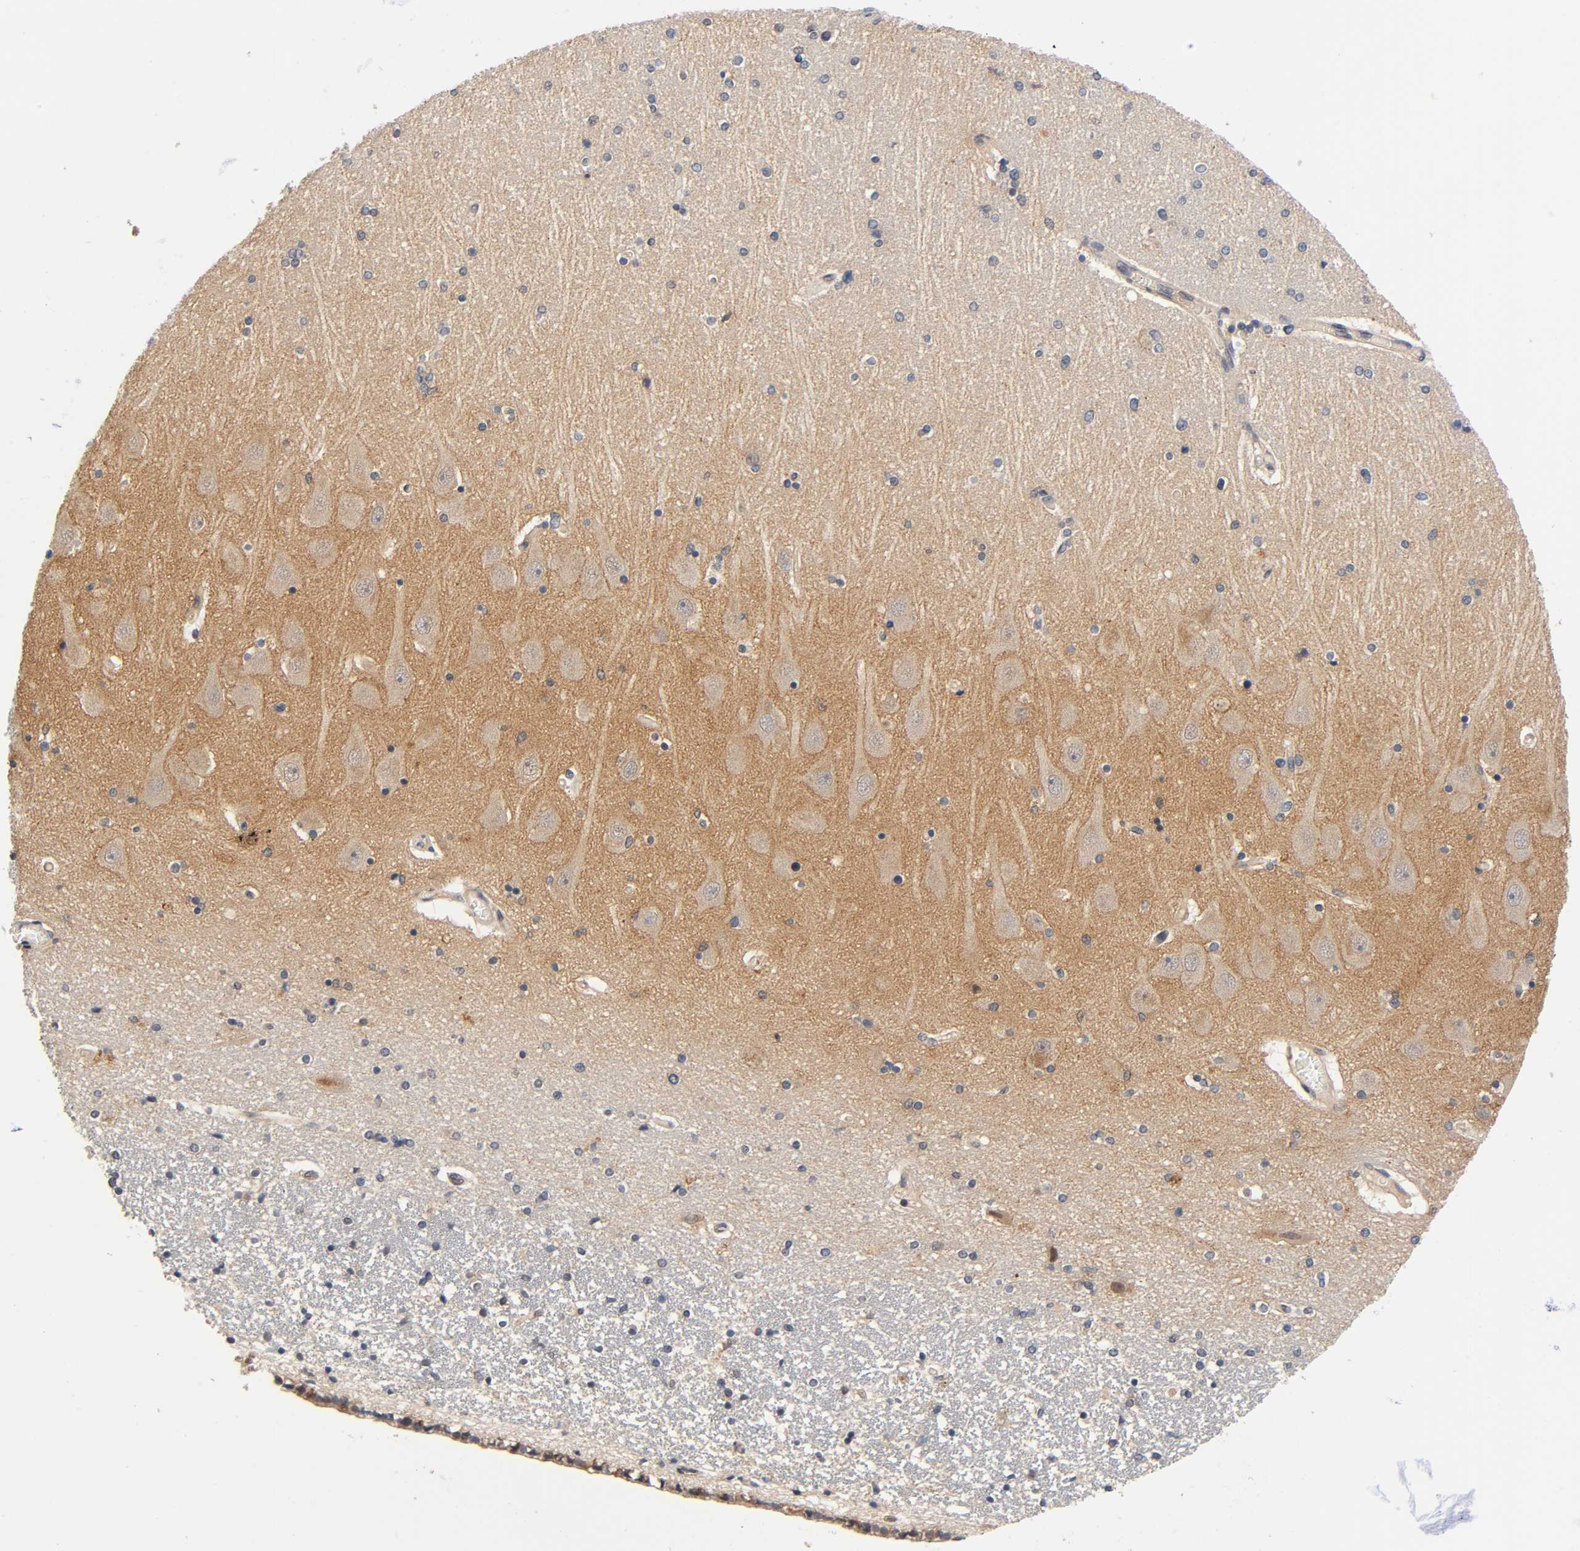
{"staining": {"intensity": "moderate", "quantity": "25%-75%", "location": "nuclear"}, "tissue": "hippocampus", "cell_type": "Neuronal cells", "image_type": "normal", "snomed": [{"axis": "morphology", "description": "Normal tissue, NOS"}, {"axis": "topography", "description": "Hippocampus"}], "caption": "Approximately 25%-75% of neuronal cells in unremarkable human hippocampus reveal moderate nuclear protein expression as visualized by brown immunohistochemical staining.", "gene": "PRKAB1", "patient": {"sex": "female", "age": 54}}